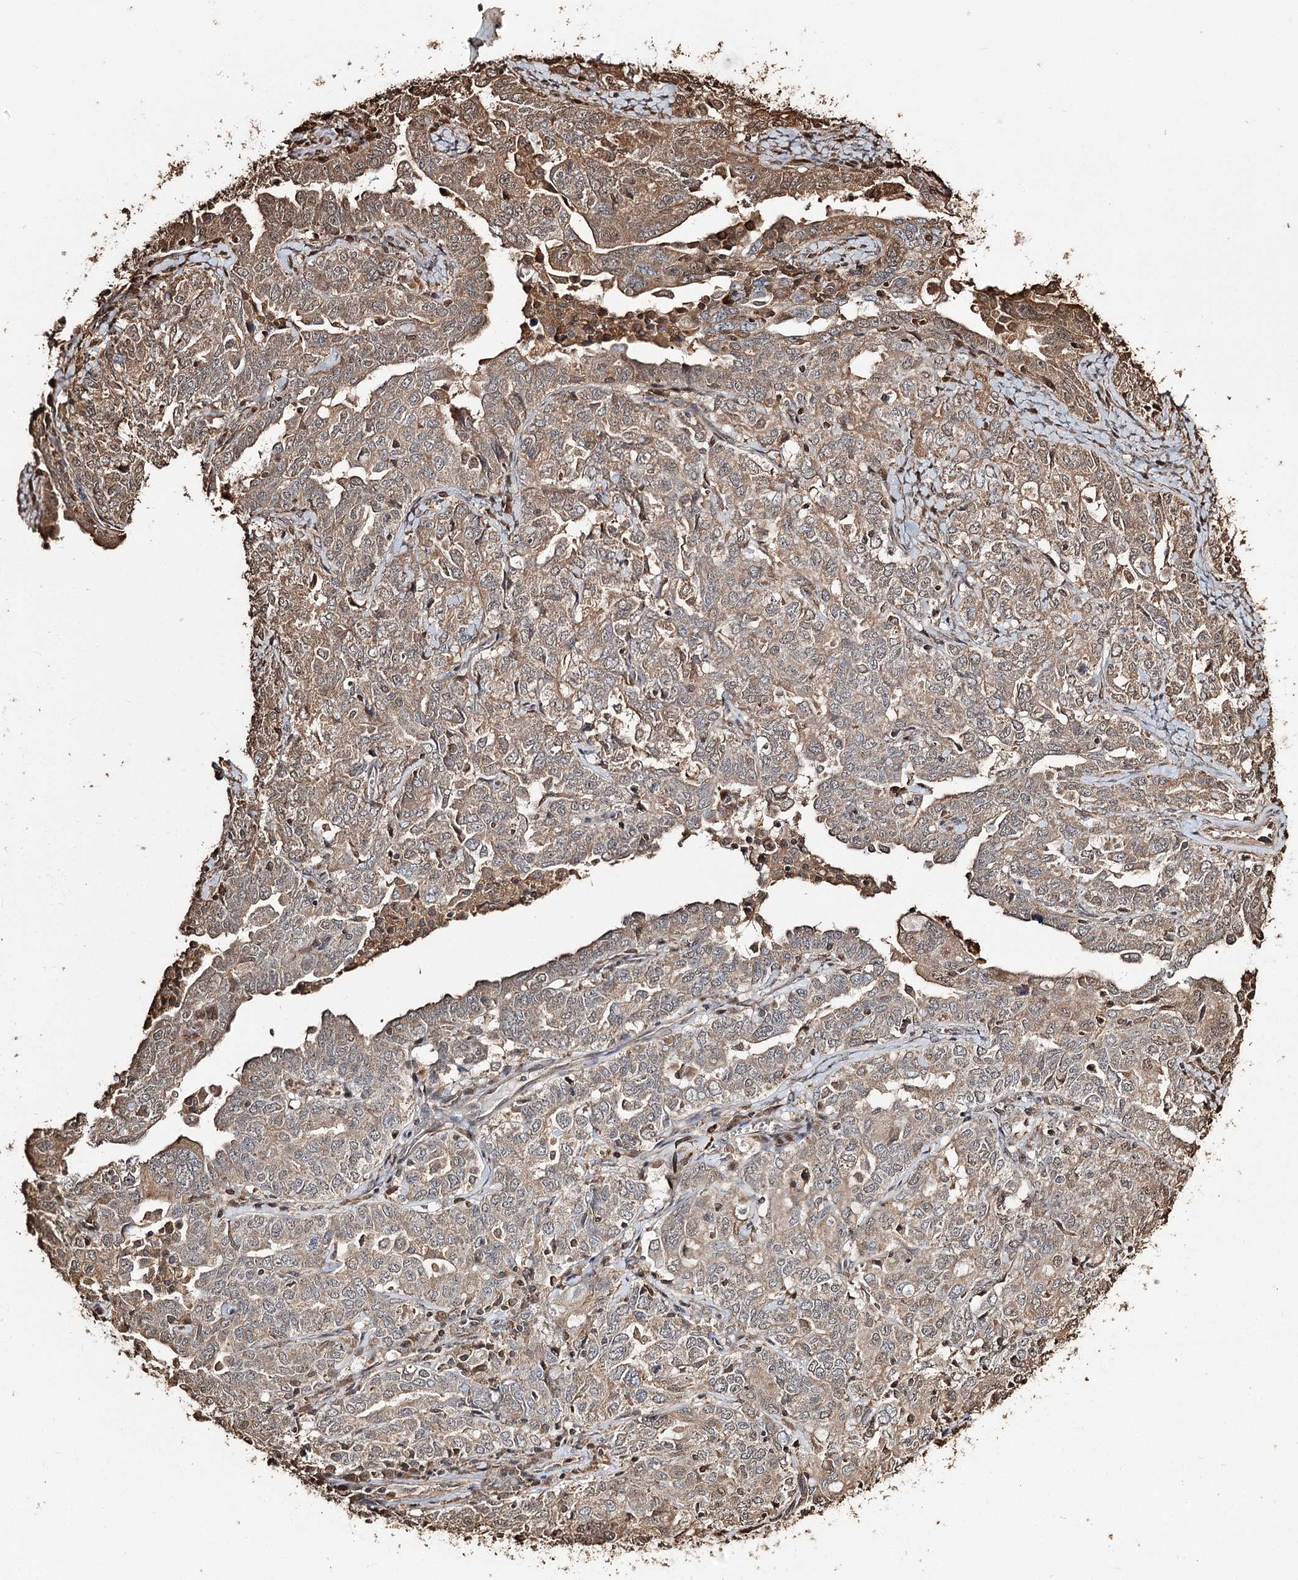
{"staining": {"intensity": "moderate", "quantity": "25%-75%", "location": "cytoplasmic/membranous"}, "tissue": "ovarian cancer", "cell_type": "Tumor cells", "image_type": "cancer", "snomed": [{"axis": "morphology", "description": "Carcinoma, endometroid"}, {"axis": "topography", "description": "Ovary"}], "caption": "IHC (DAB (3,3'-diaminobenzidine)) staining of endometroid carcinoma (ovarian) exhibits moderate cytoplasmic/membranous protein staining in about 25%-75% of tumor cells.", "gene": "PLCH1", "patient": {"sex": "female", "age": 62}}